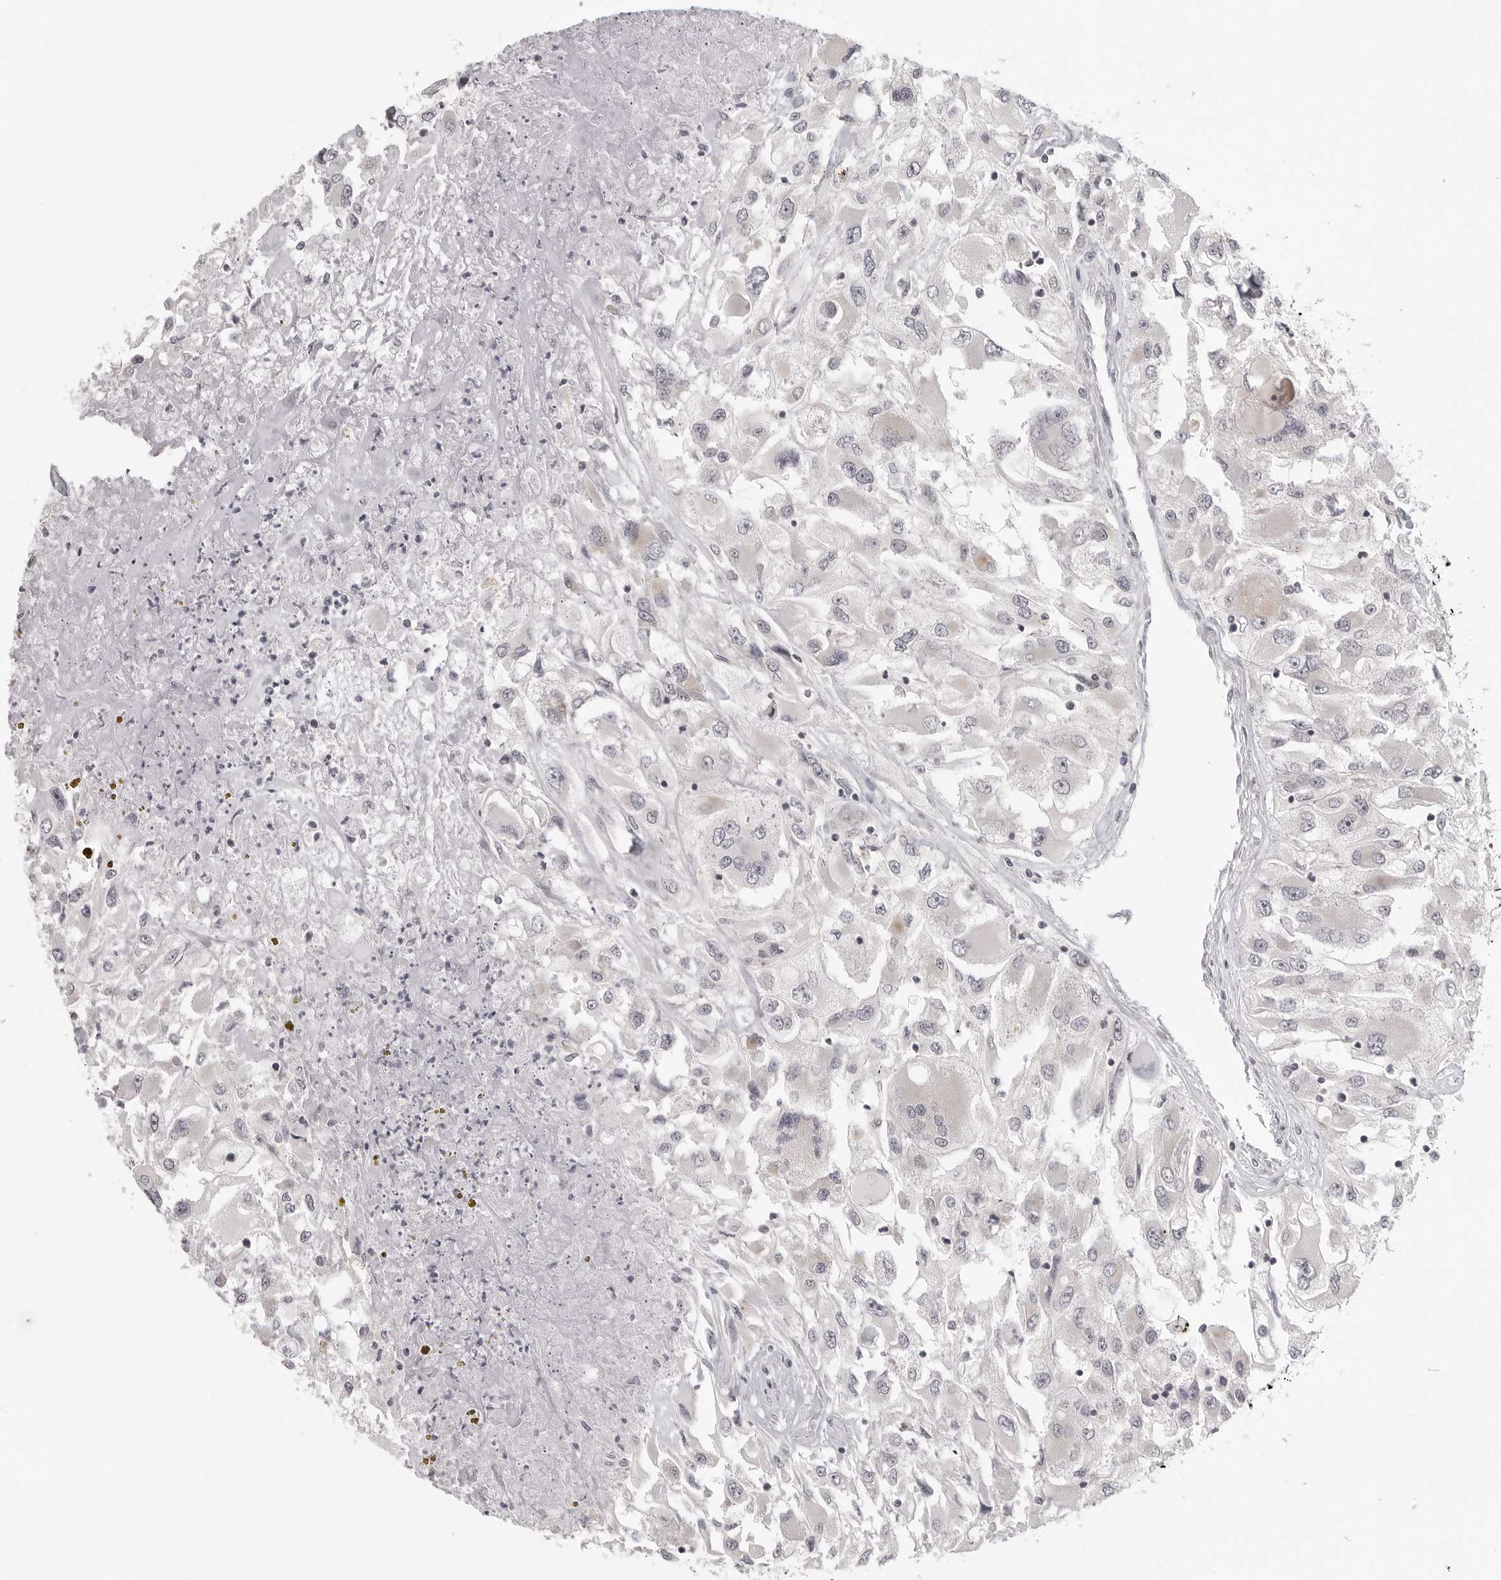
{"staining": {"intensity": "negative", "quantity": "none", "location": "none"}, "tissue": "renal cancer", "cell_type": "Tumor cells", "image_type": "cancer", "snomed": [{"axis": "morphology", "description": "Adenocarcinoma, NOS"}, {"axis": "topography", "description": "Kidney"}], "caption": "Renal adenocarcinoma was stained to show a protein in brown. There is no significant staining in tumor cells.", "gene": "TUT4", "patient": {"sex": "female", "age": 52}}